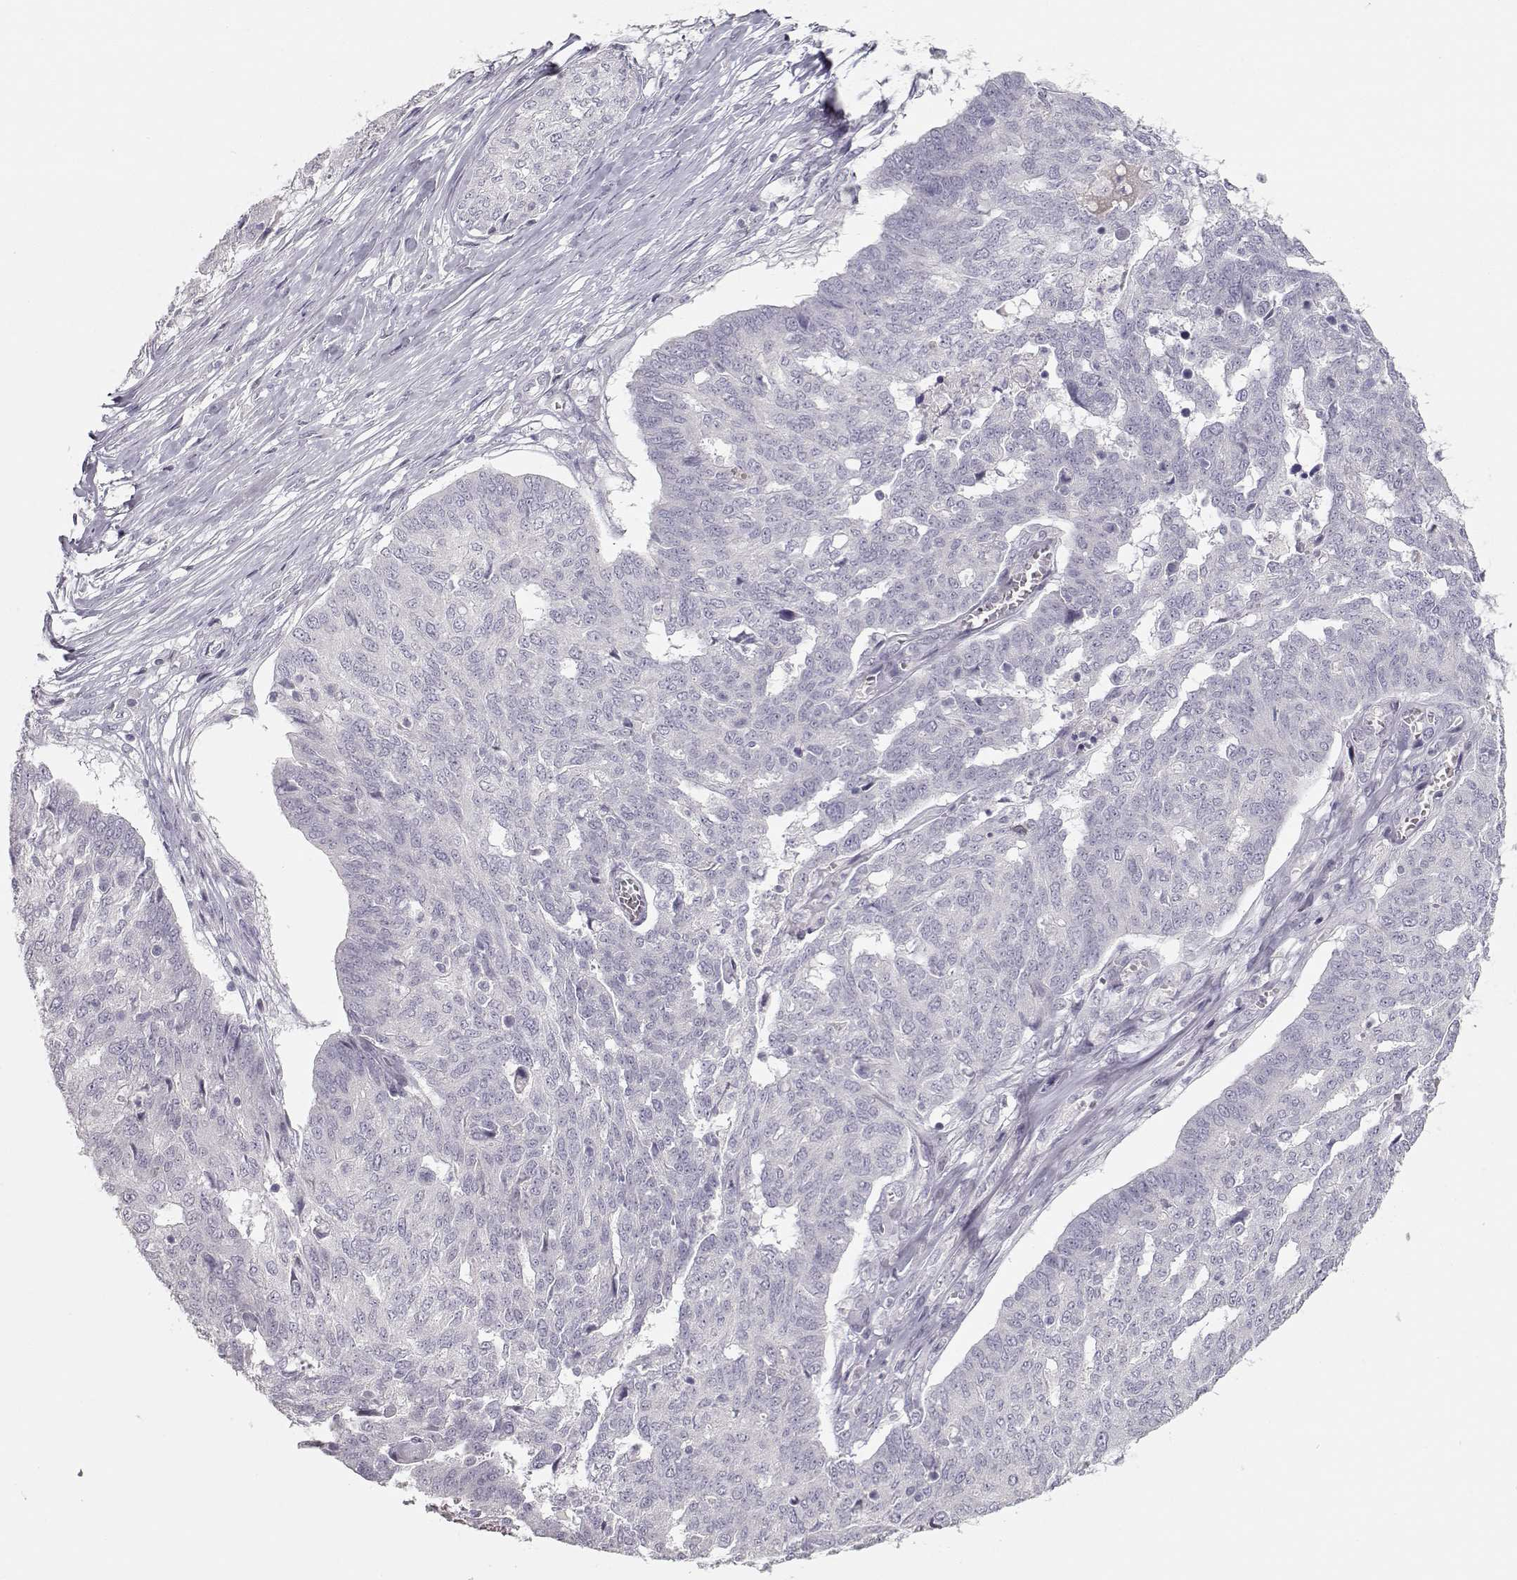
{"staining": {"intensity": "negative", "quantity": "none", "location": "none"}, "tissue": "ovarian cancer", "cell_type": "Tumor cells", "image_type": "cancer", "snomed": [{"axis": "morphology", "description": "Cystadenocarcinoma, serous, NOS"}, {"axis": "topography", "description": "Ovary"}], "caption": "Protein analysis of serous cystadenocarcinoma (ovarian) demonstrates no significant staining in tumor cells.", "gene": "TKTL1", "patient": {"sex": "female", "age": 67}}